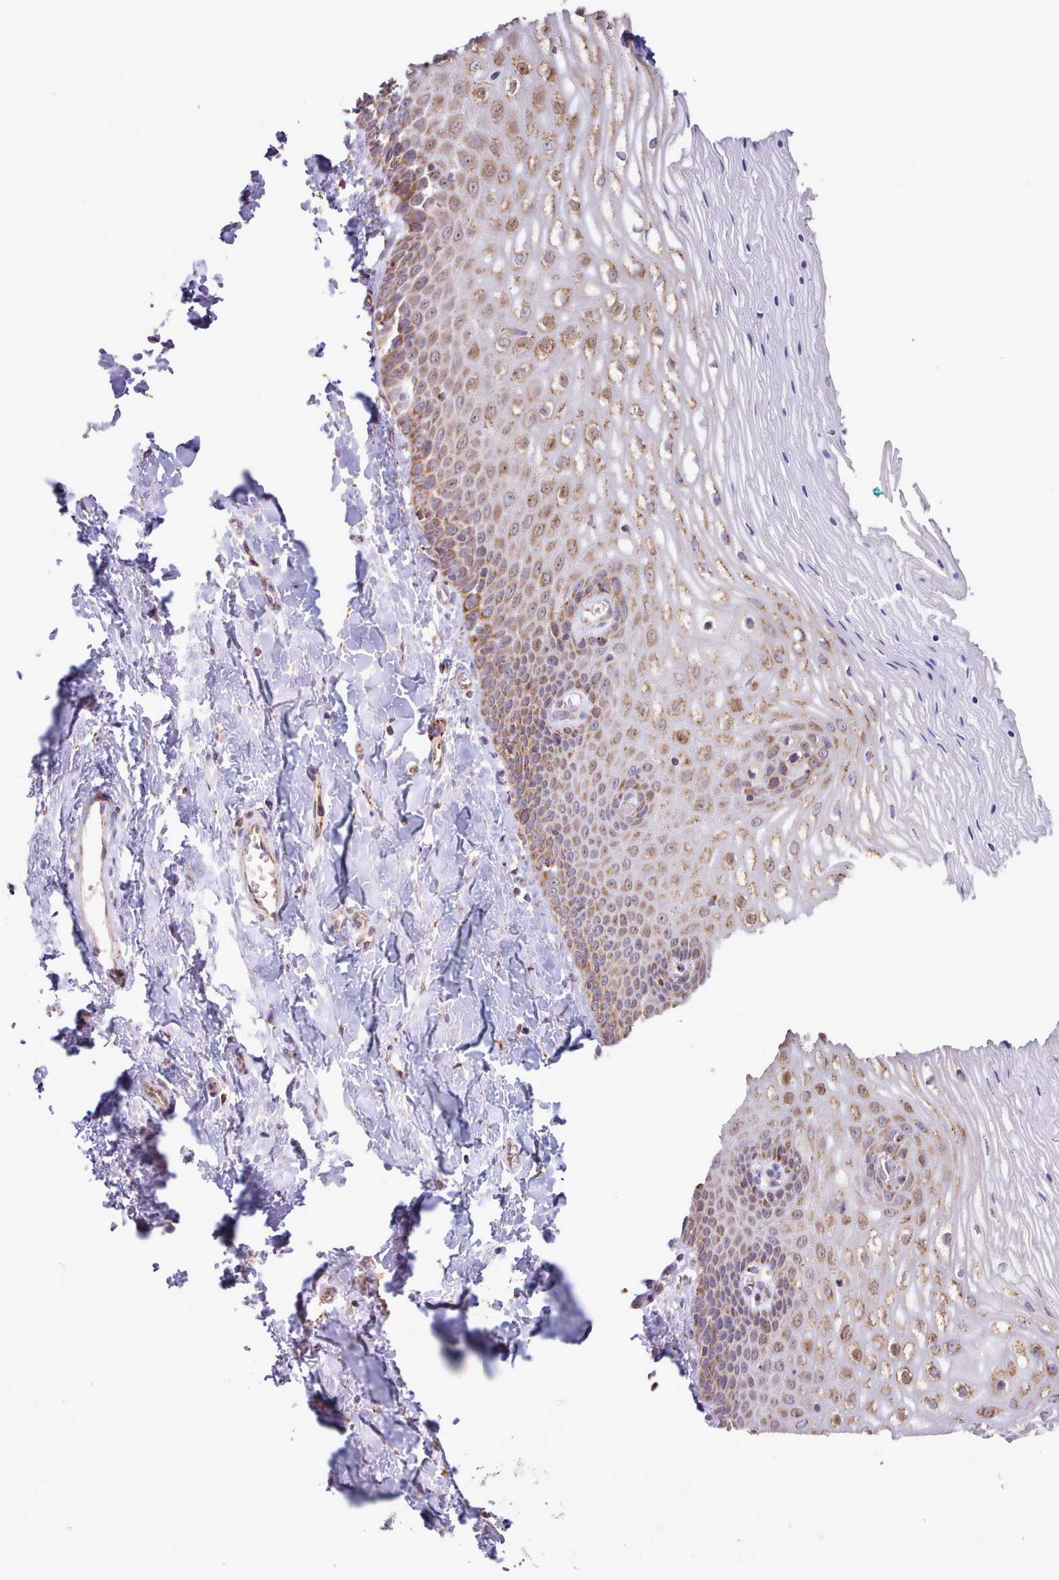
{"staining": {"intensity": "moderate", "quantity": "25%-75%", "location": "cytoplasmic/membranous"}, "tissue": "vagina", "cell_type": "Squamous epithelial cells", "image_type": "normal", "snomed": [{"axis": "morphology", "description": "Normal tissue, NOS"}, {"axis": "topography", "description": "Vagina"}], "caption": "The histopathology image reveals a brown stain indicating the presence of a protein in the cytoplasmic/membranous of squamous epithelial cells in vagina.", "gene": "HSDL2", "patient": {"sex": "female", "age": 65}}